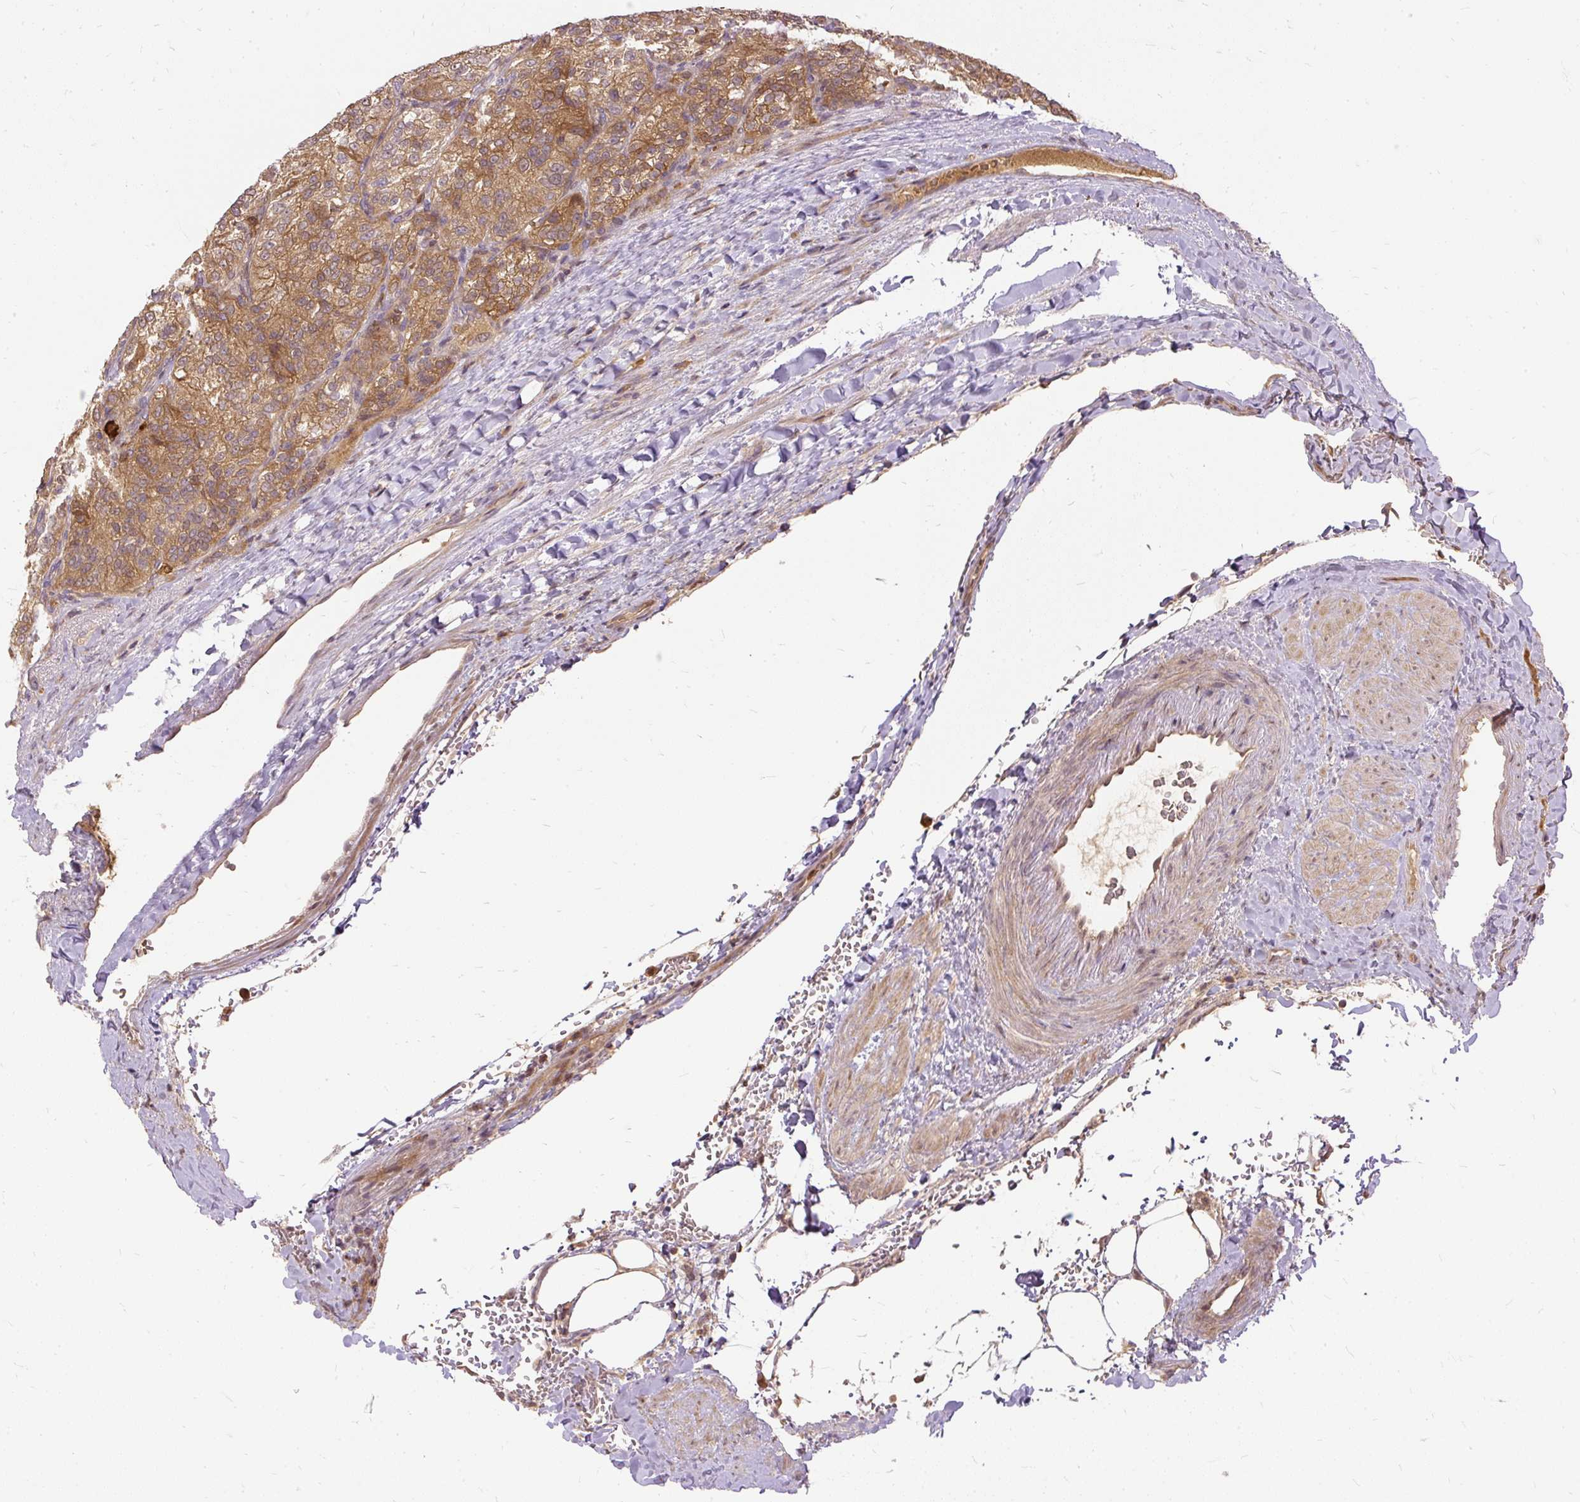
{"staining": {"intensity": "moderate", "quantity": ">75%", "location": "cytoplasmic/membranous"}, "tissue": "renal cancer", "cell_type": "Tumor cells", "image_type": "cancer", "snomed": [{"axis": "morphology", "description": "Adenocarcinoma, NOS"}, {"axis": "topography", "description": "Kidney"}], "caption": "Human renal cancer stained with a protein marker reveals moderate staining in tumor cells.", "gene": "AP5S1", "patient": {"sex": "female", "age": 63}}